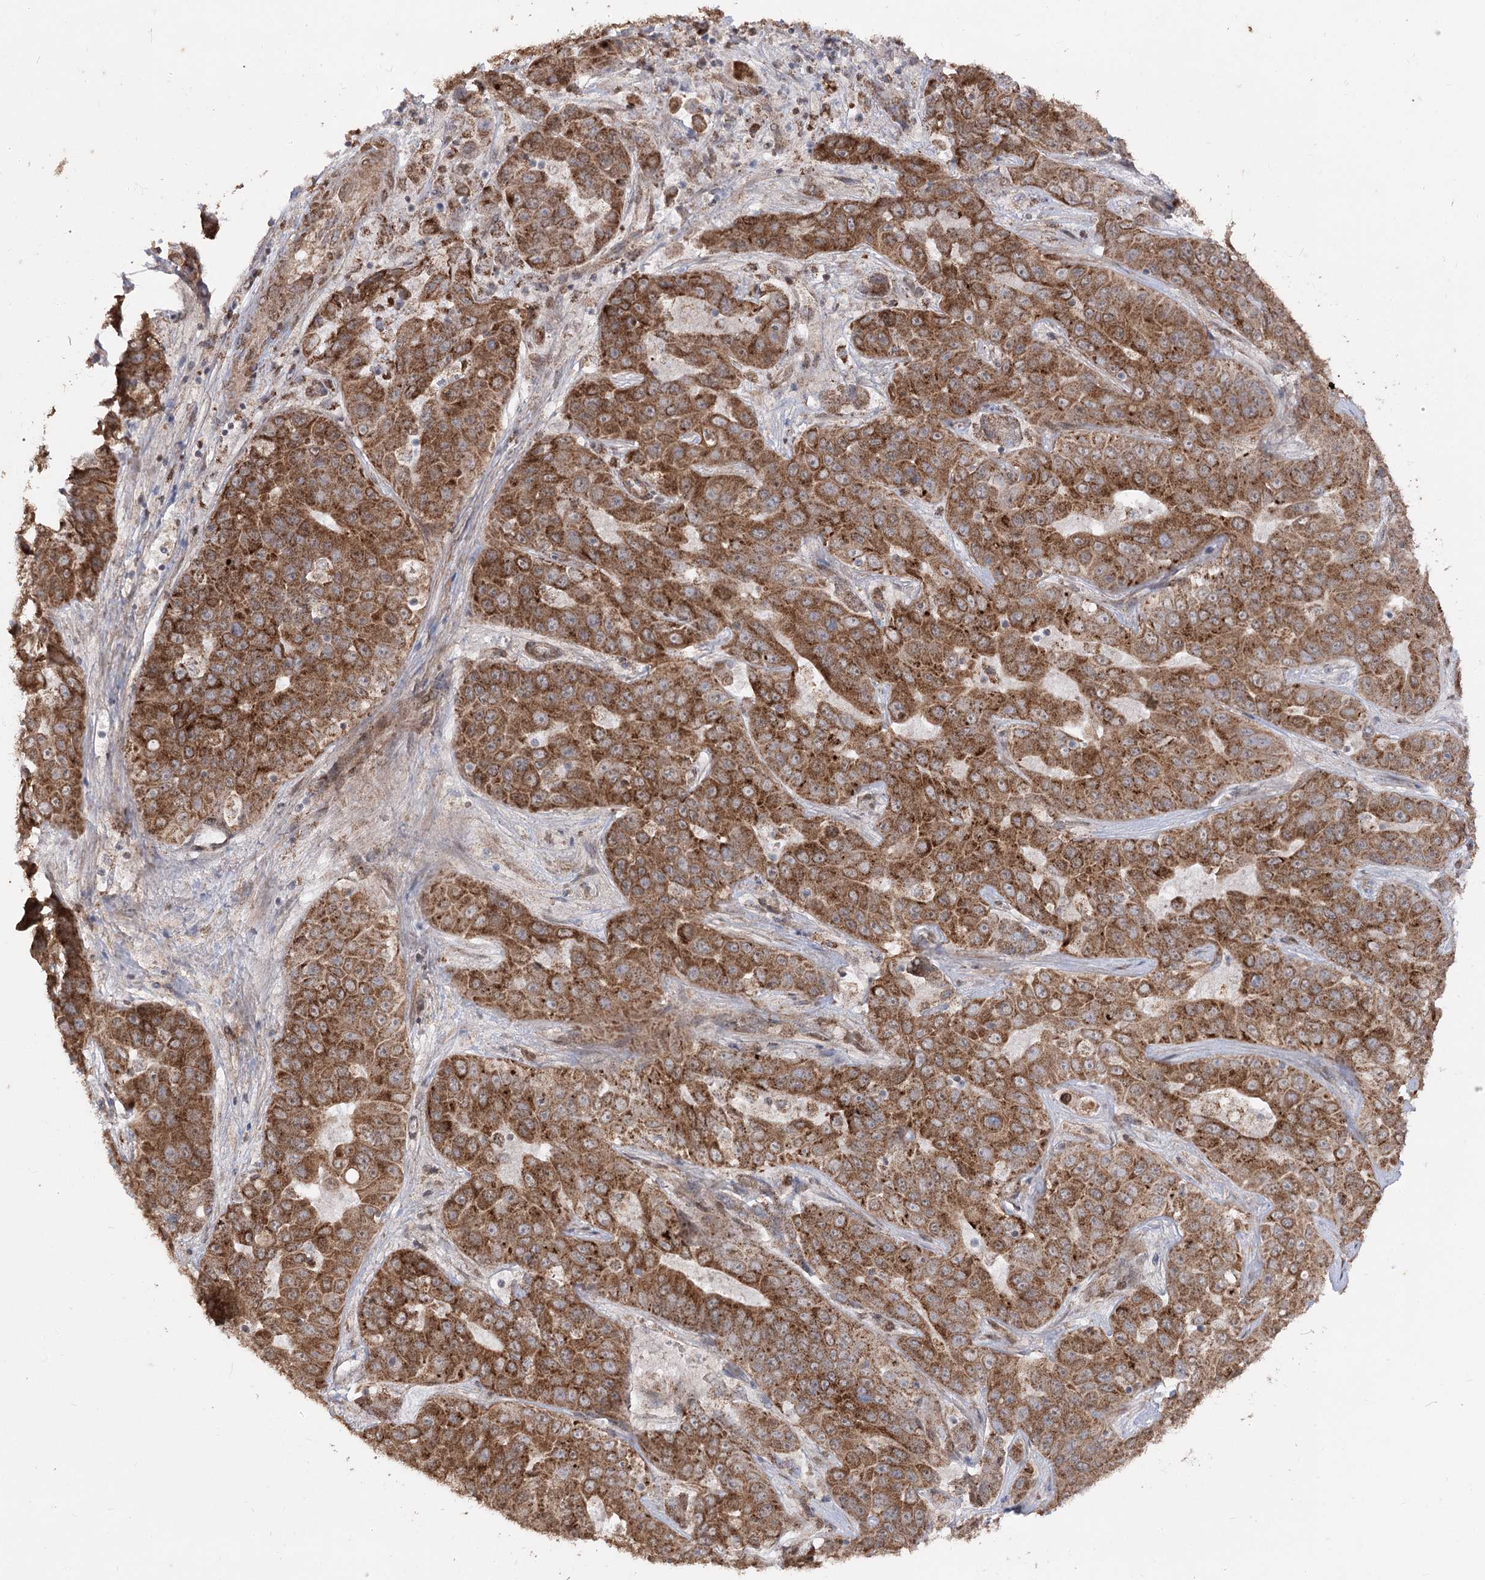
{"staining": {"intensity": "strong", "quantity": ">75%", "location": "cytoplasmic/membranous"}, "tissue": "liver cancer", "cell_type": "Tumor cells", "image_type": "cancer", "snomed": [{"axis": "morphology", "description": "Cholangiocarcinoma"}, {"axis": "topography", "description": "Liver"}], "caption": "Brown immunohistochemical staining in liver cholangiocarcinoma demonstrates strong cytoplasmic/membranous staining in about >75% of tumor cells.", "gene": "ZSCAN23", "patient": {"sex": "female", "age": 52}}